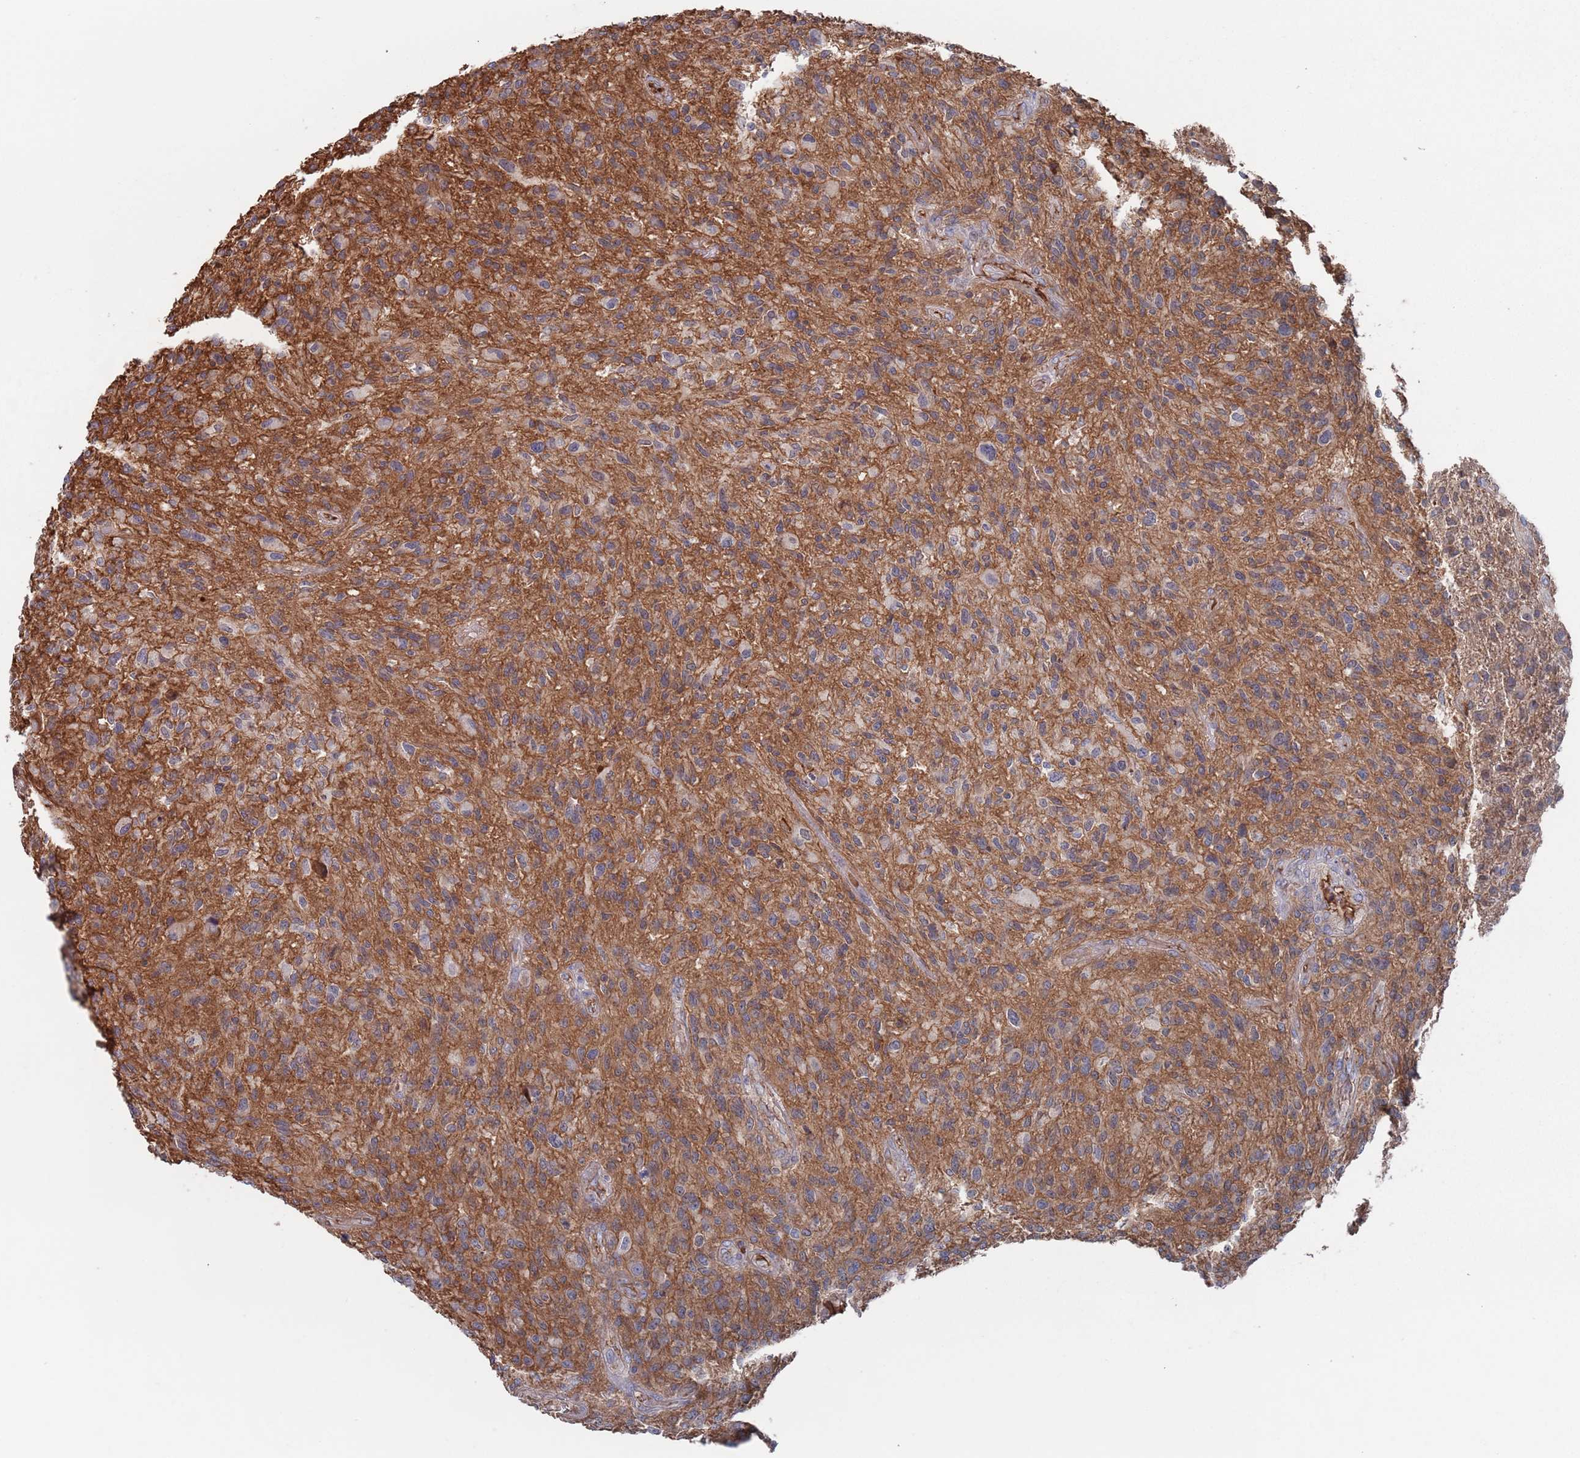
{"staining": {"intensity": "weak", "quantity": "<25%", "location": "cytoplasmic/membranous"}, "tissue": "glioma", "cell_type": "Tumor cells", "image_type": "cancer", "snomed": [{"axis": "morphology", "description": "Glioma, malignant, High grade"}, {"axis": "topography", "description": "Brain"}], "caption": "The immunohistochemistry (IHC) histopathology image has no significant expression in tumor cells of high-grade glioma (malignant) tissue. (DAB (3,3'-diaminobenzidine) immunohistochemistry (IHC), high magnification).", "gene": "PLEKHA4", "patient": {"sex": "male", "age": 47}}